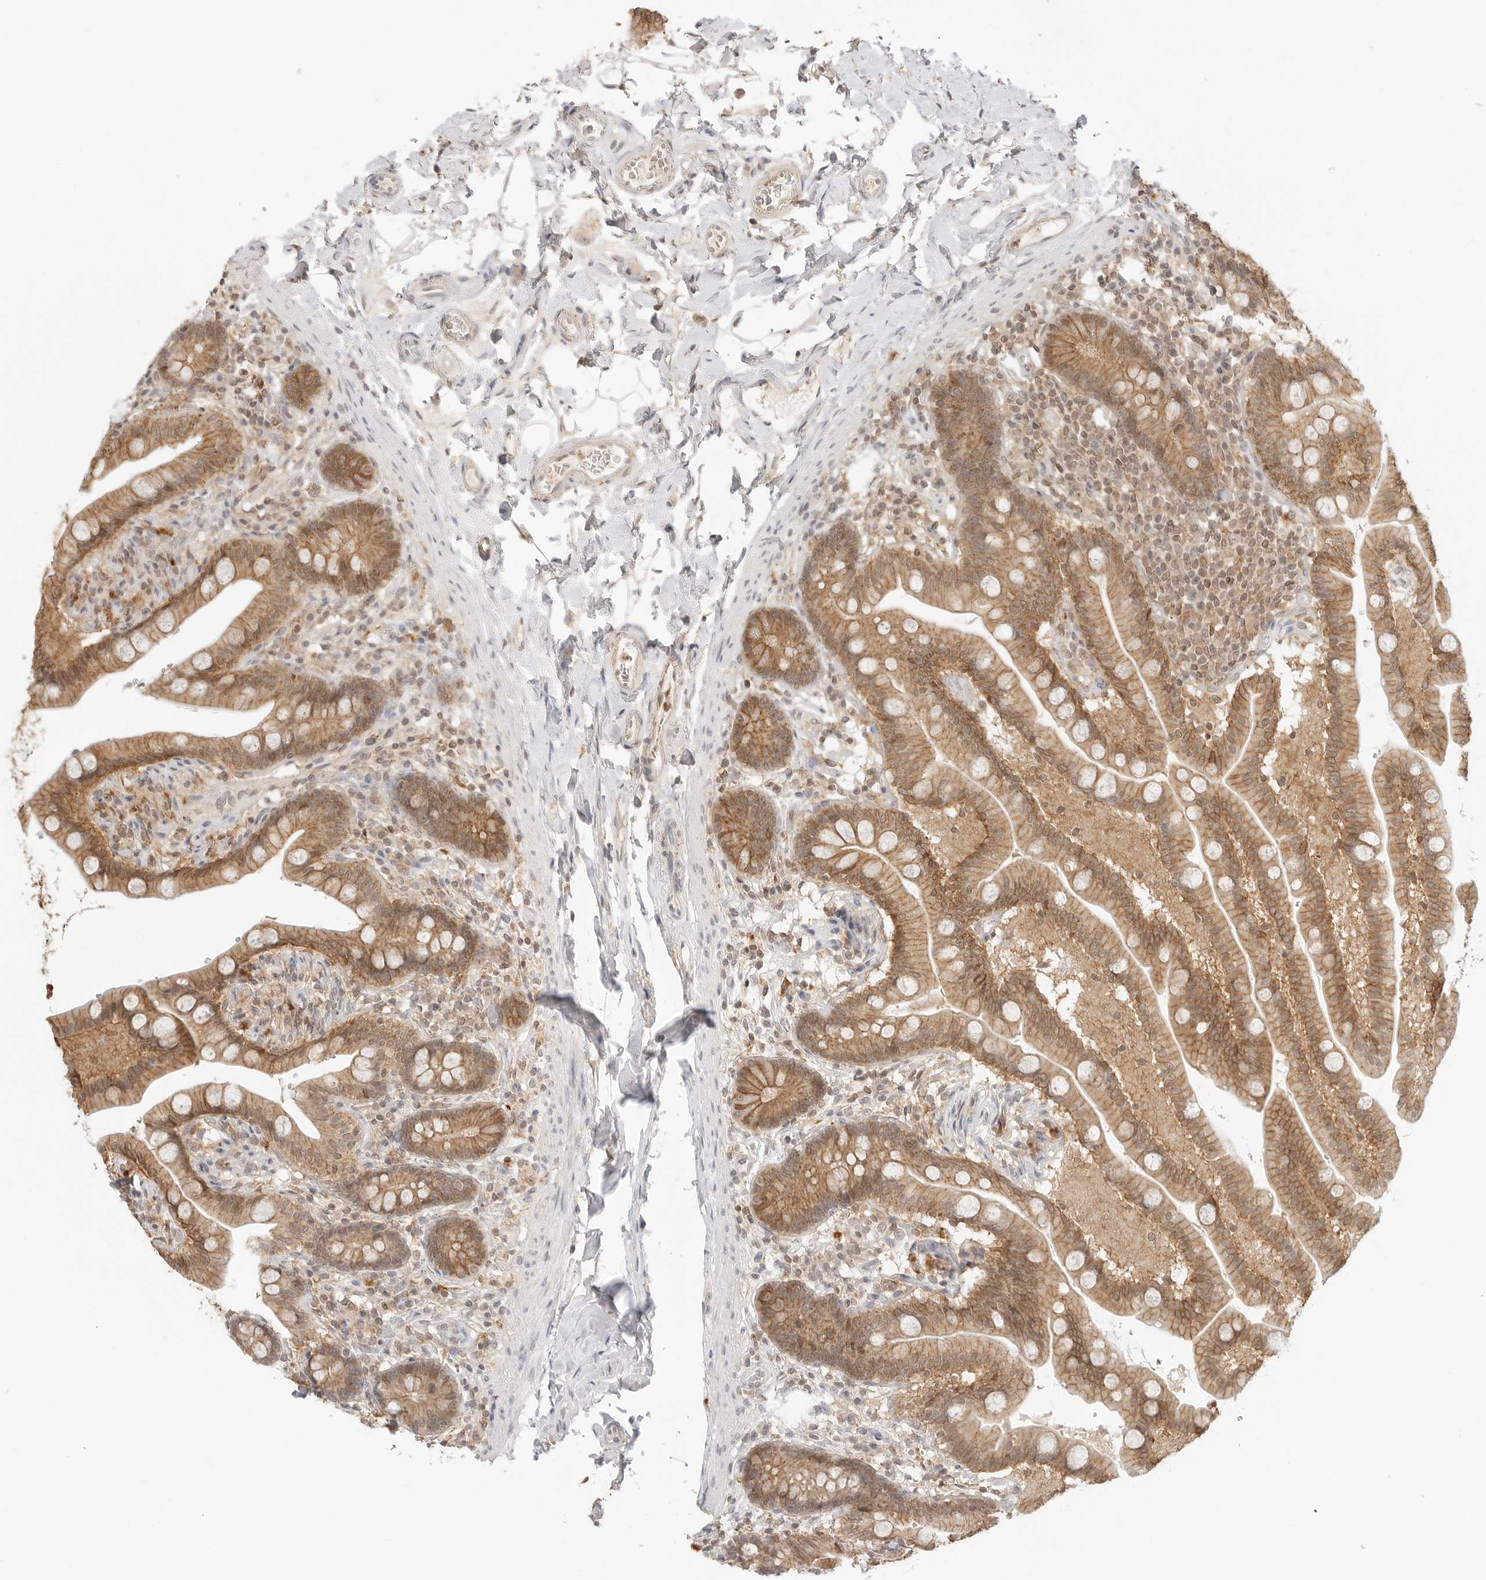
{"staining": {"intensity": "negative", "quantity": "none", "location": "none"}, "tissue": "colon", "cell_type": "Endothelial cells", "image_type": "normal", "snomed": [{"axis": "morphology", "description": "Normal tissue, NOS"}, {"axis": "topography", "description": "Smooth muscle"}, {"axis": "topography", "description": "Colon"}], "caption": "This is a photomicrograph of immunohistochemistry (IHC) staining of benign colon, which shows no staining in endothelial cells.", "gene": "EPHA1", "patient": {"sex": "male", "age": 73}}